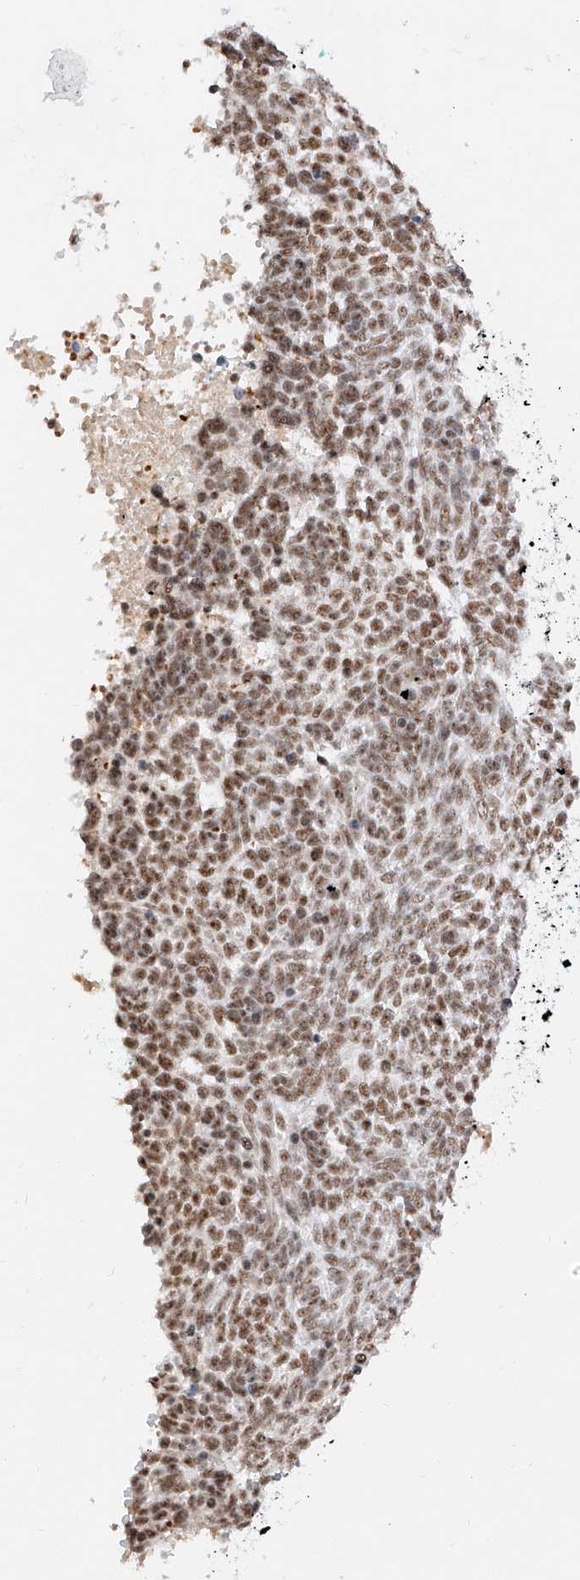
{"staining": {"intensity": "moderate", "quantity": ">75%", "location": "nuclear"}, "tissue": "skin cancer", "cell_type": "Tumor cells", "image_type": "cancer", "snomed": [{"axis": "morphology", "description": "Basal cell carcinoma"}, {"axis": "topography", "description": "Skin"}], "caption": "DAB (3,3'-diaminobenzidine) immunohistochemical staining of human skin cancer (basal cell carcinoma) reveals moderate nuclear protein positivity in approximately >75% of tumor cells.", "gene": "NRF1", "patient": {"sex": "female", "age": 81}}